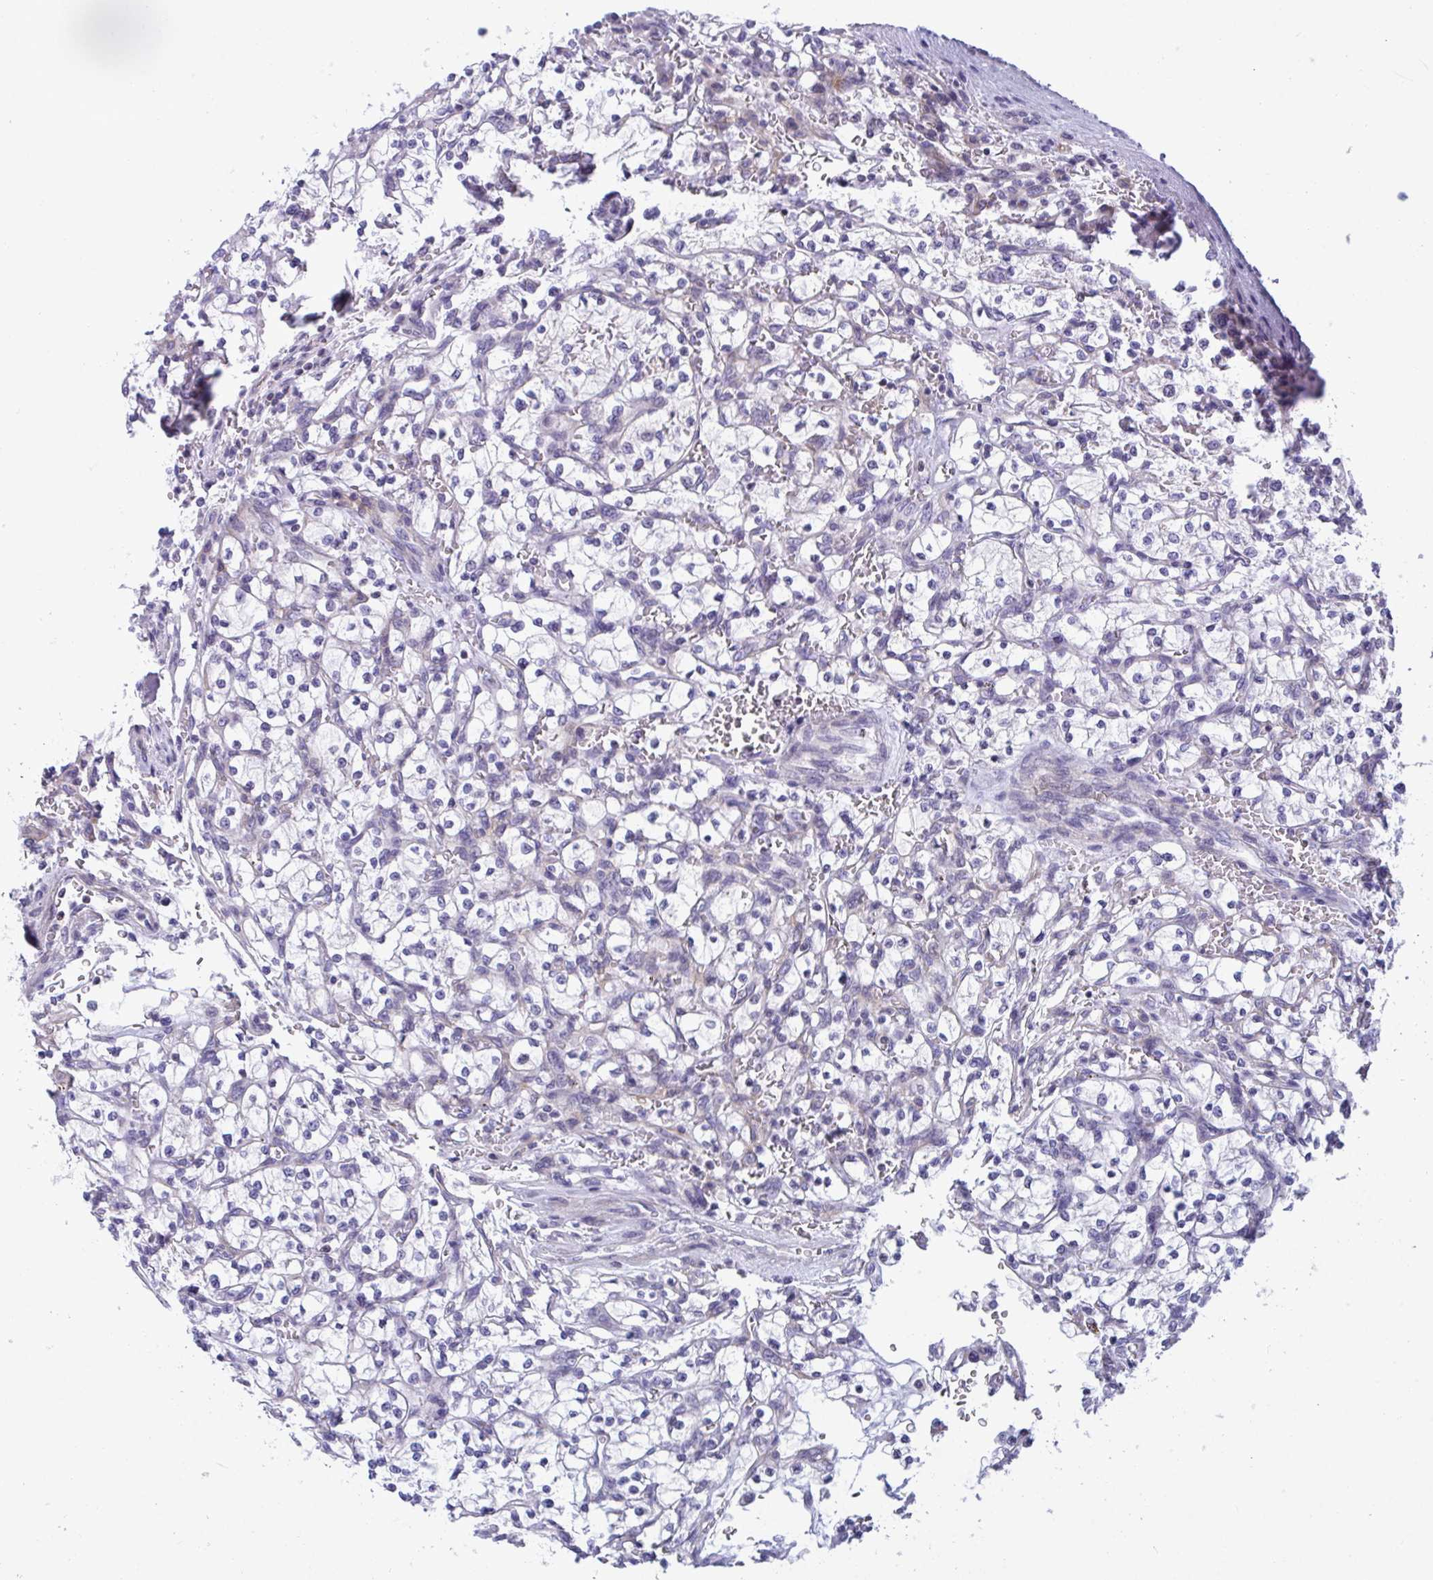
{"staining": {"intensity": "negative", "quantity": "none", "location": "none"}, "tissue": "renal cancer", "cell_type": "Tumor cells", "image_type": "cancer", "snomed": [{"axis": "morphology", "description": "Adenocarcinoma, NOS"}, {"axis": "topography", "description": "Kidney"}], "caption": "A high-resolution photomicrograph shows immunohistochemistry staining of adenocarcinoma (renal), which demonstrates no significant positivity in tumor cells.", "gene": "SNX11", "patient": {"sex": "female", "age": 64}}